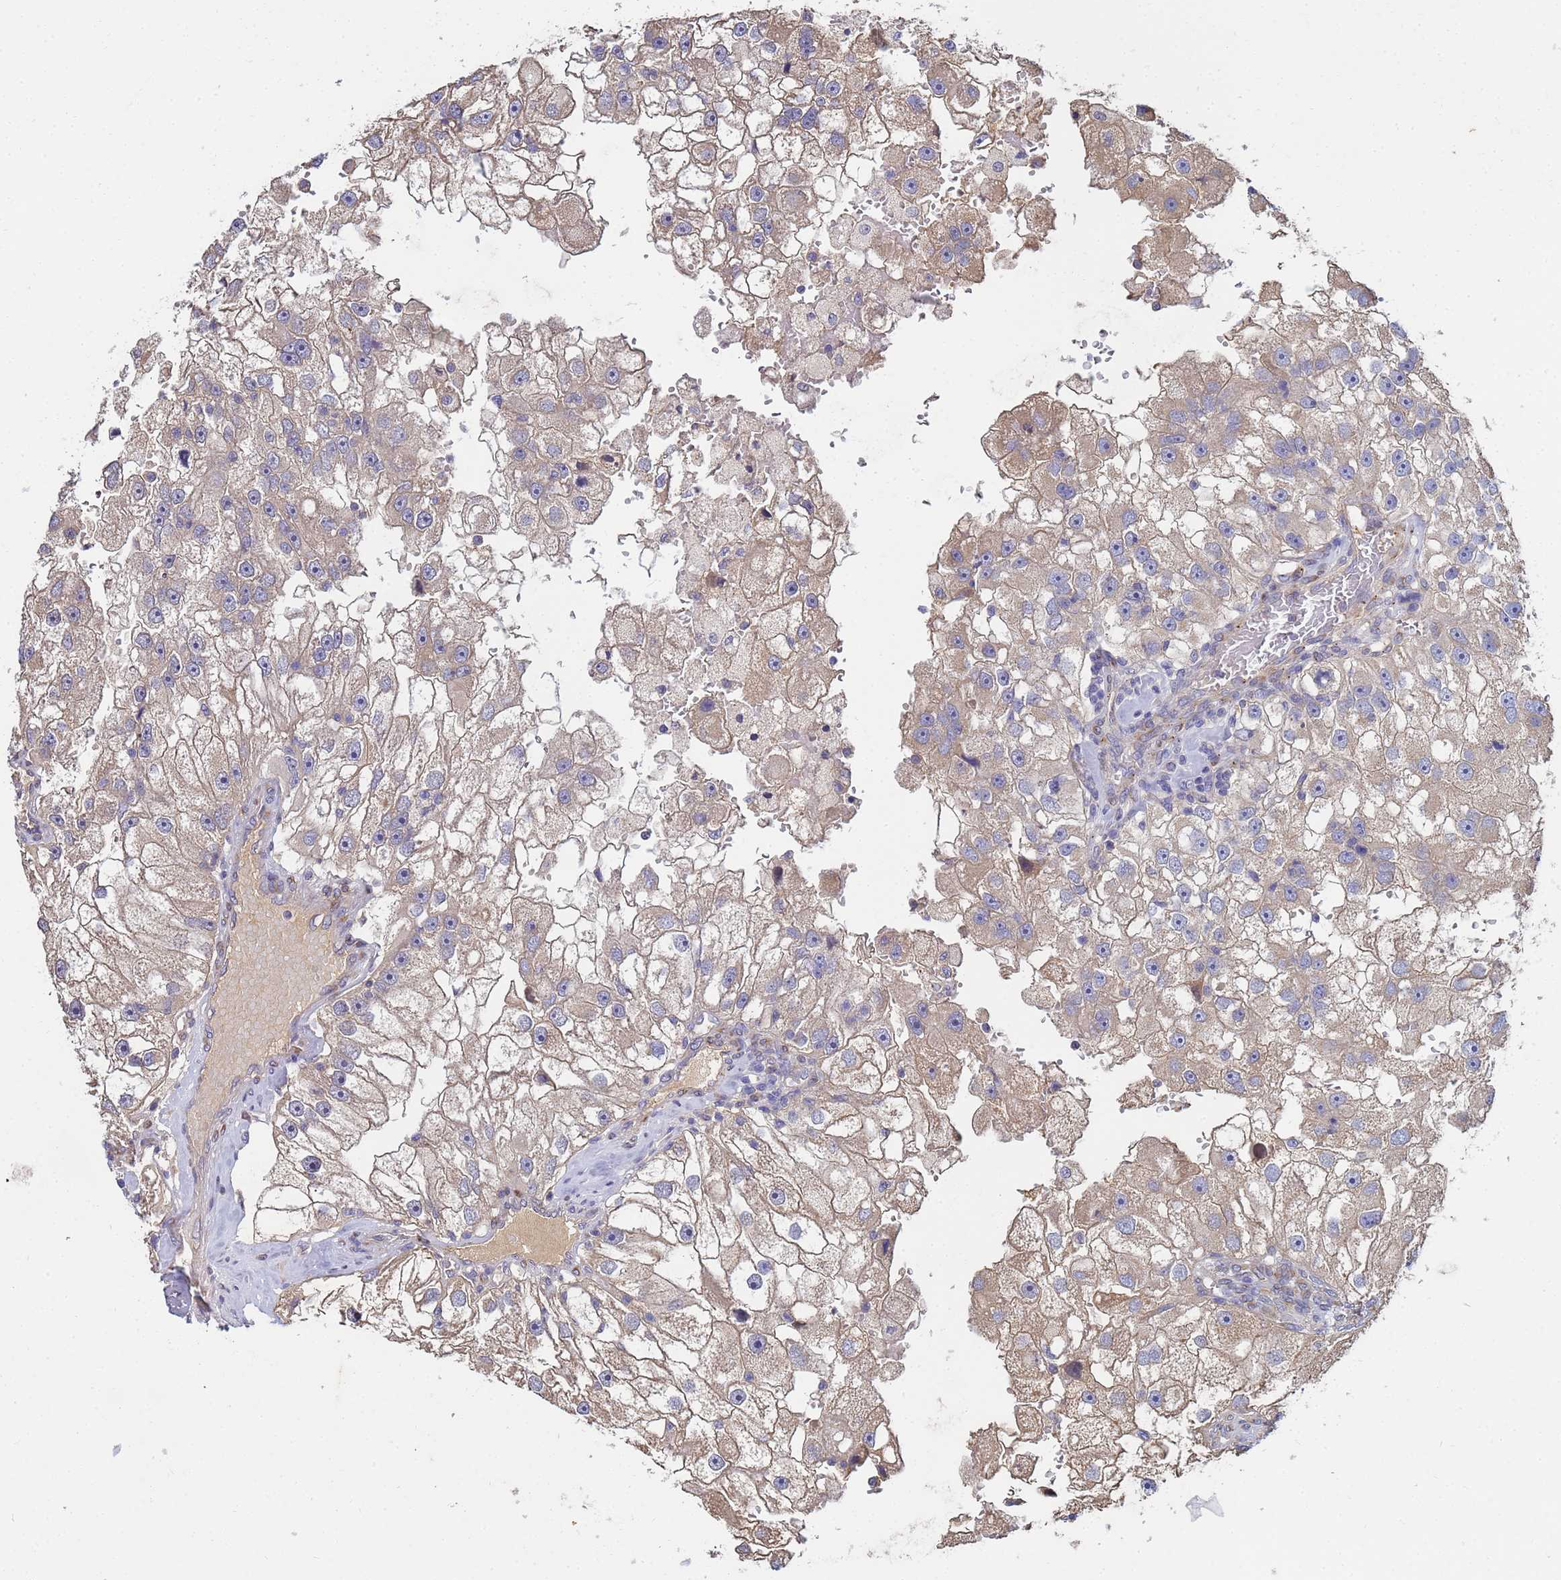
{"staining": {"intensity": "weak", "quantity": "25%-75%", "location": "cytoplasmic/membranous"}, "tissue": "renal cancer", "cell_type": "Tumor cells", "image_type": "cancer", "snomed": [{"axis": "morphology", "description": "Adenocarcinoma, NOS"}, {"axis": "topography", "description": "Kidney"}], "caption": "The image displays staining of renal cancer, revealing weak cytoplasmic/membranous protein positivity (brown color) within tumor cells.", "gene": "C5orf34", "patient": {"sex": "male", "age": 63}}